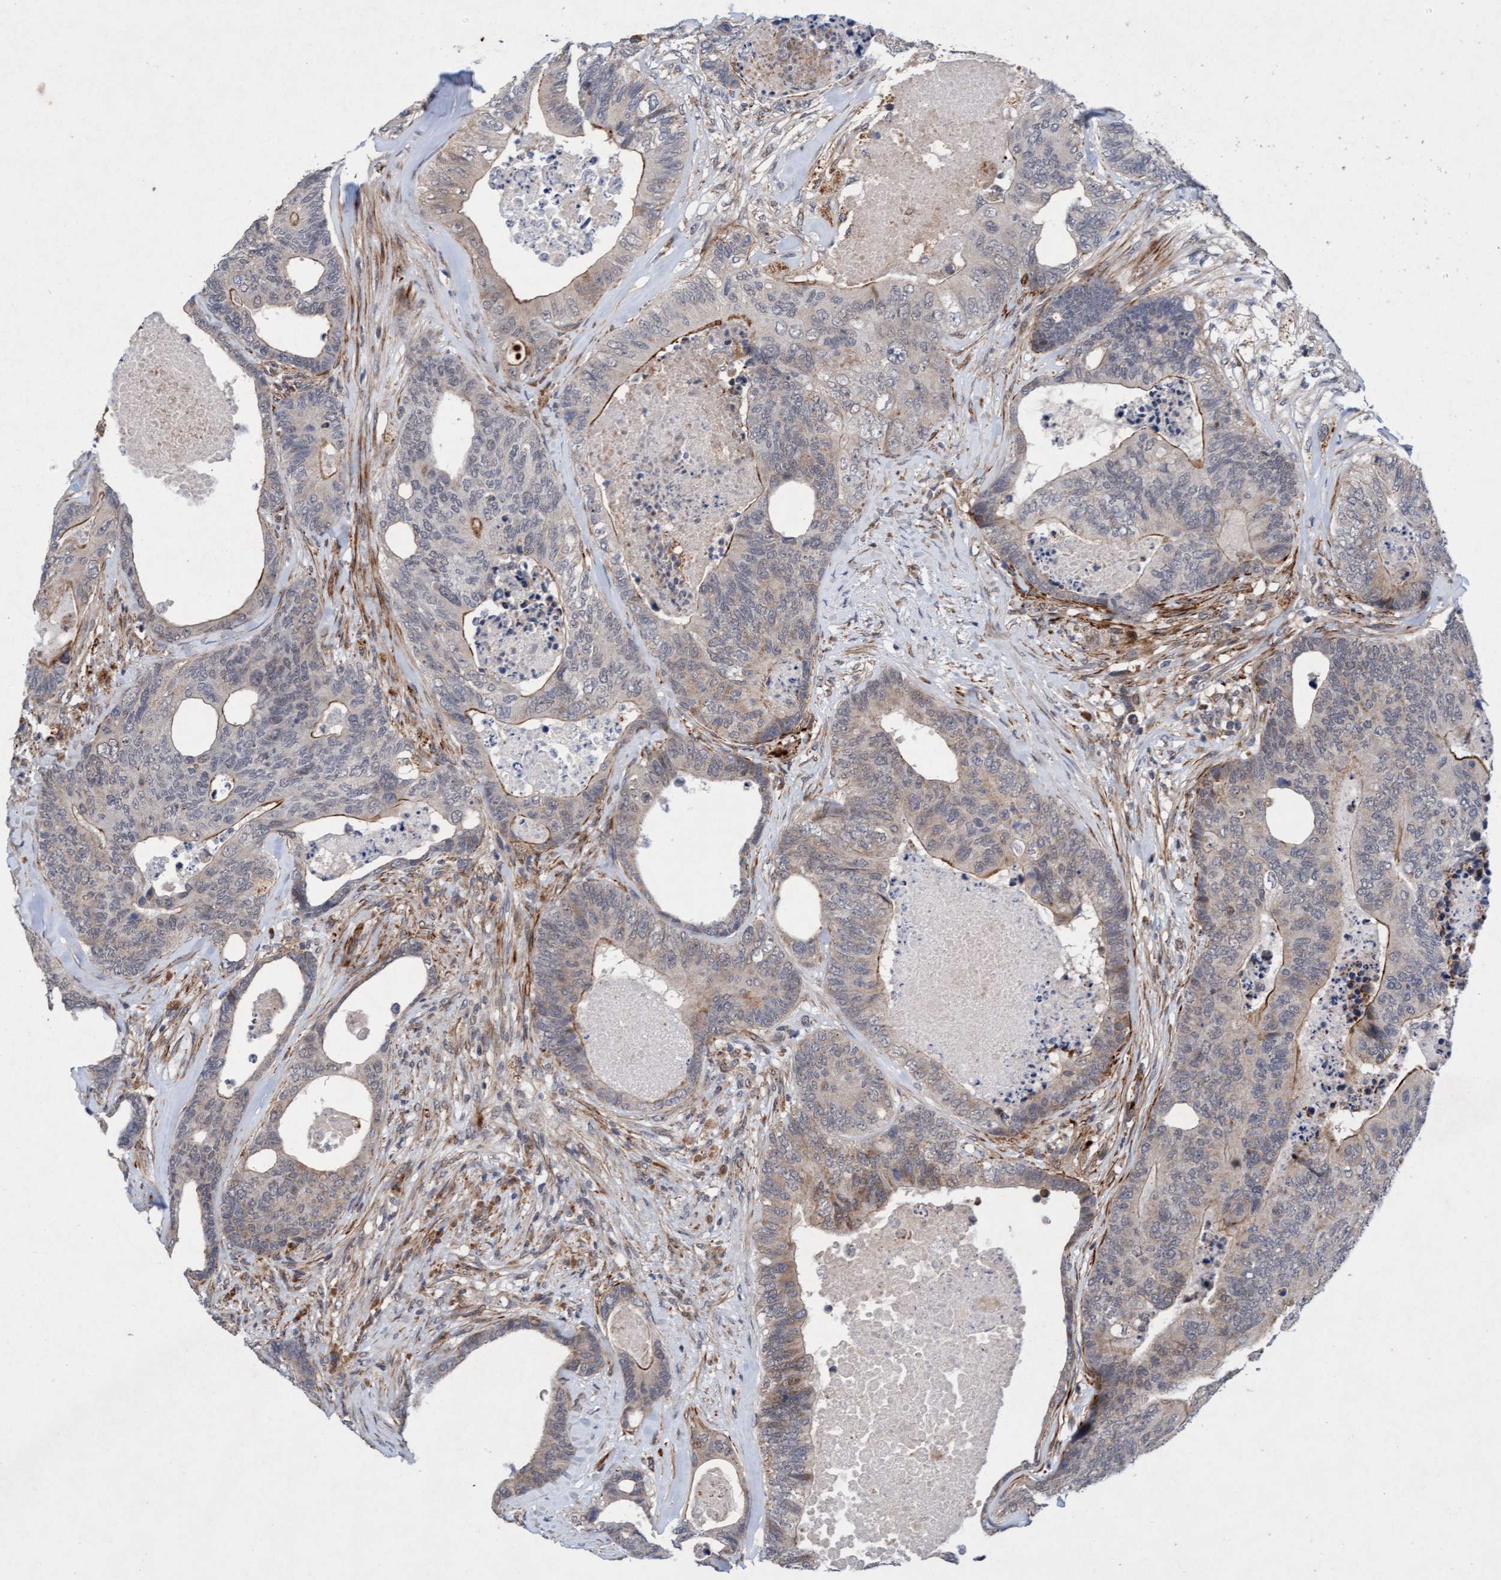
{"staining": {"intensity": "moderate", "quantity": "<25%", "location": "cytoplasmic/membranous"}, "tissue": "colorectal cancer", "cell_type": "Tumor cells", "image_type": "cancer", "snomed": [{"axis": "morphology", "description": "Adenocarcinoma, NOS"}, {"axis": "topography", "description": "Colon"}], "caption": "Moderate cytoplasmic/membranous expression for a protein is identified in approximately <25% of tumor cells of colorectal cancer (adenocarcinoma) using immunohistochemistry.", "gene": "TMEM70", "patient": {"sex": "female", "age": 67}}